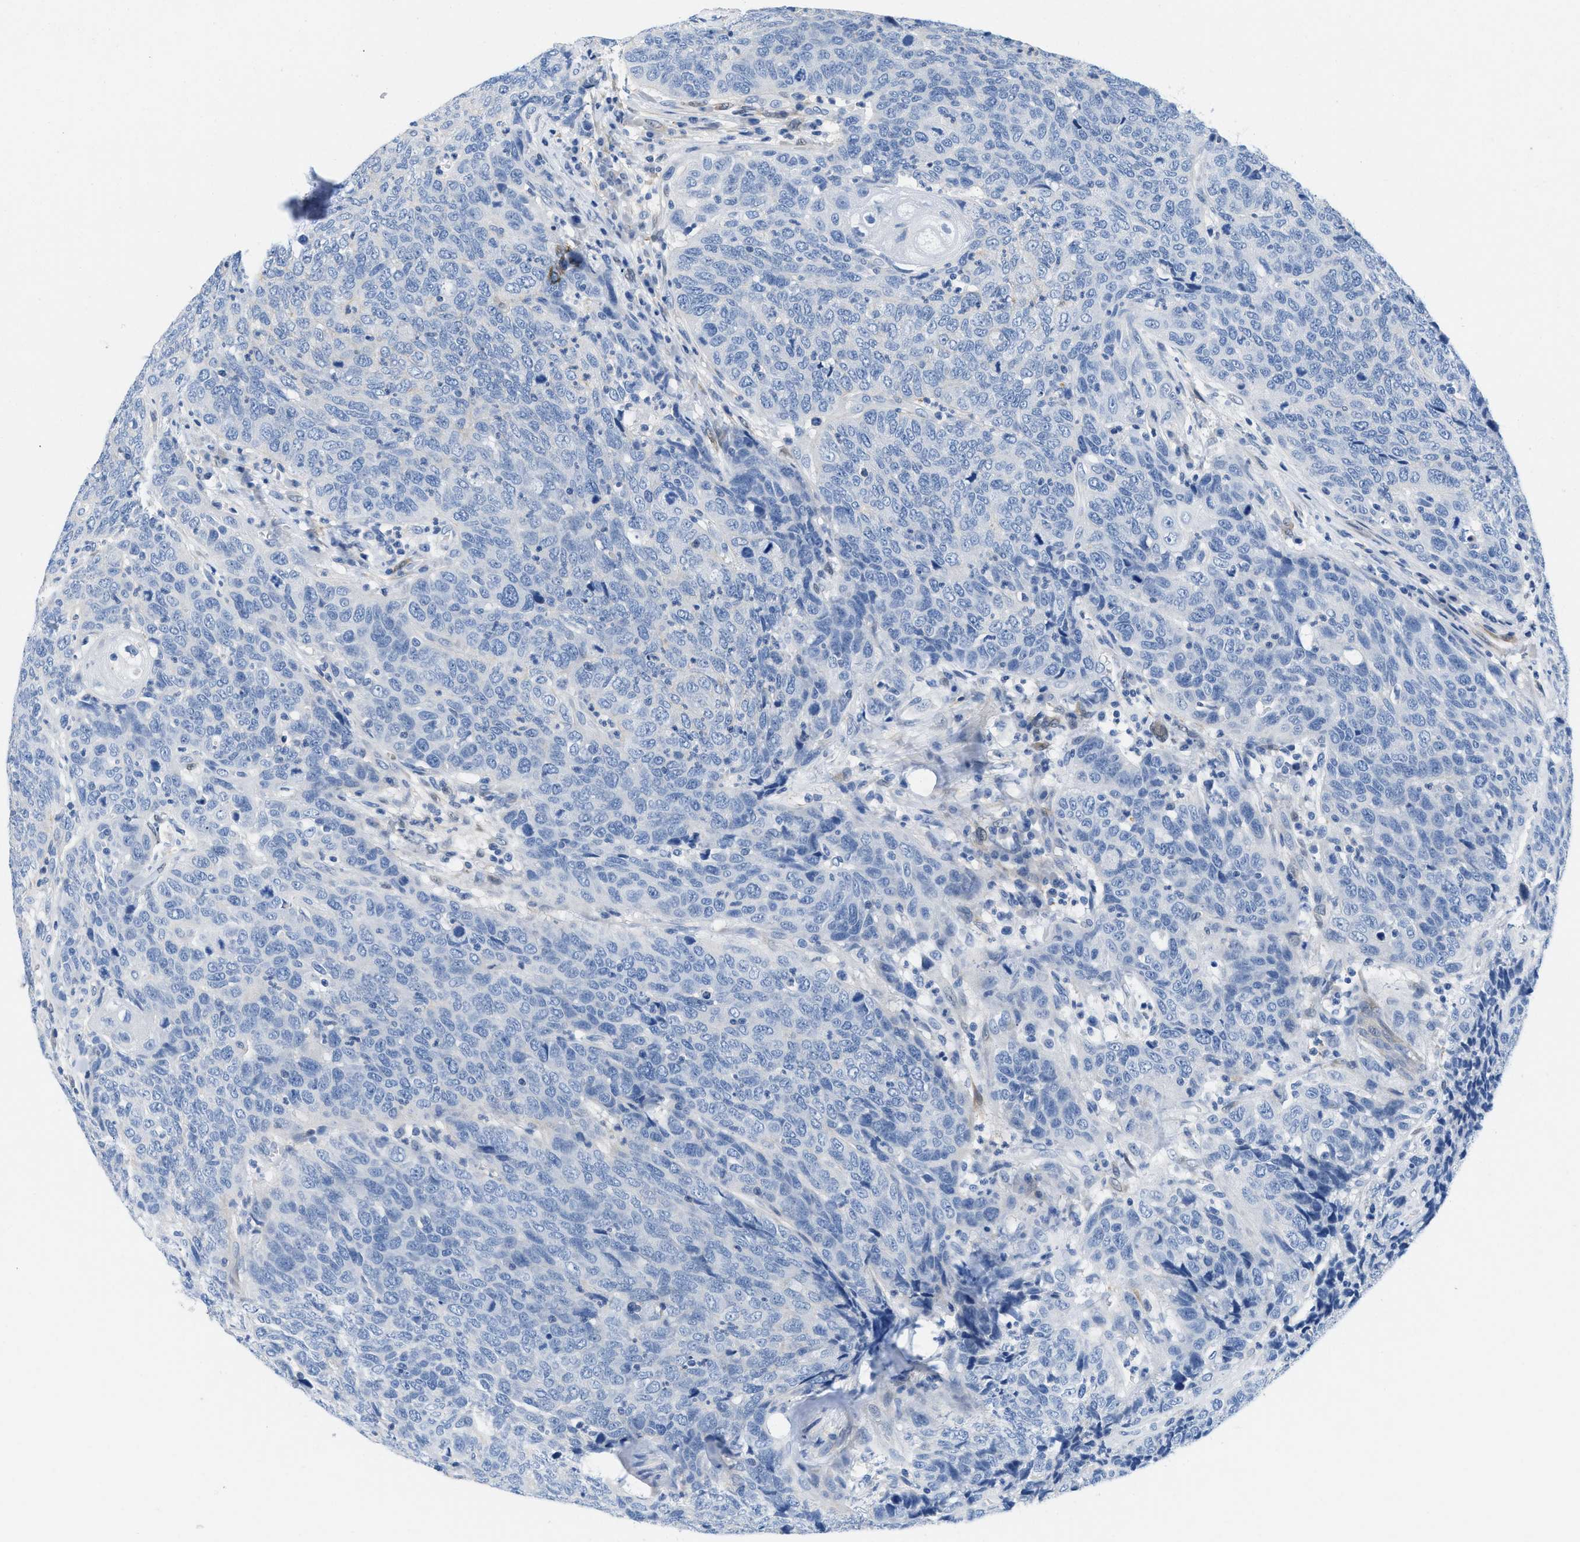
{"staining": {"intensity": "negative", "quantity": "none", "location": "none"}, "tissue": "head and neck cancer", "cell_type": "Tumor cells", "image_type": "cancer", "snomed": [{"axis": "morphology", "description": "Squamous cell carcinoma, NOS"}, {"axis": "topography", "description": "Head-Neck"}], "caption": "The histopathology image displays no significant staining in tumor cells of head and neck cancer (squamous cell carcinoma).", "gene": "BPGM", "patient": {"sex": "male", "age": 66}}